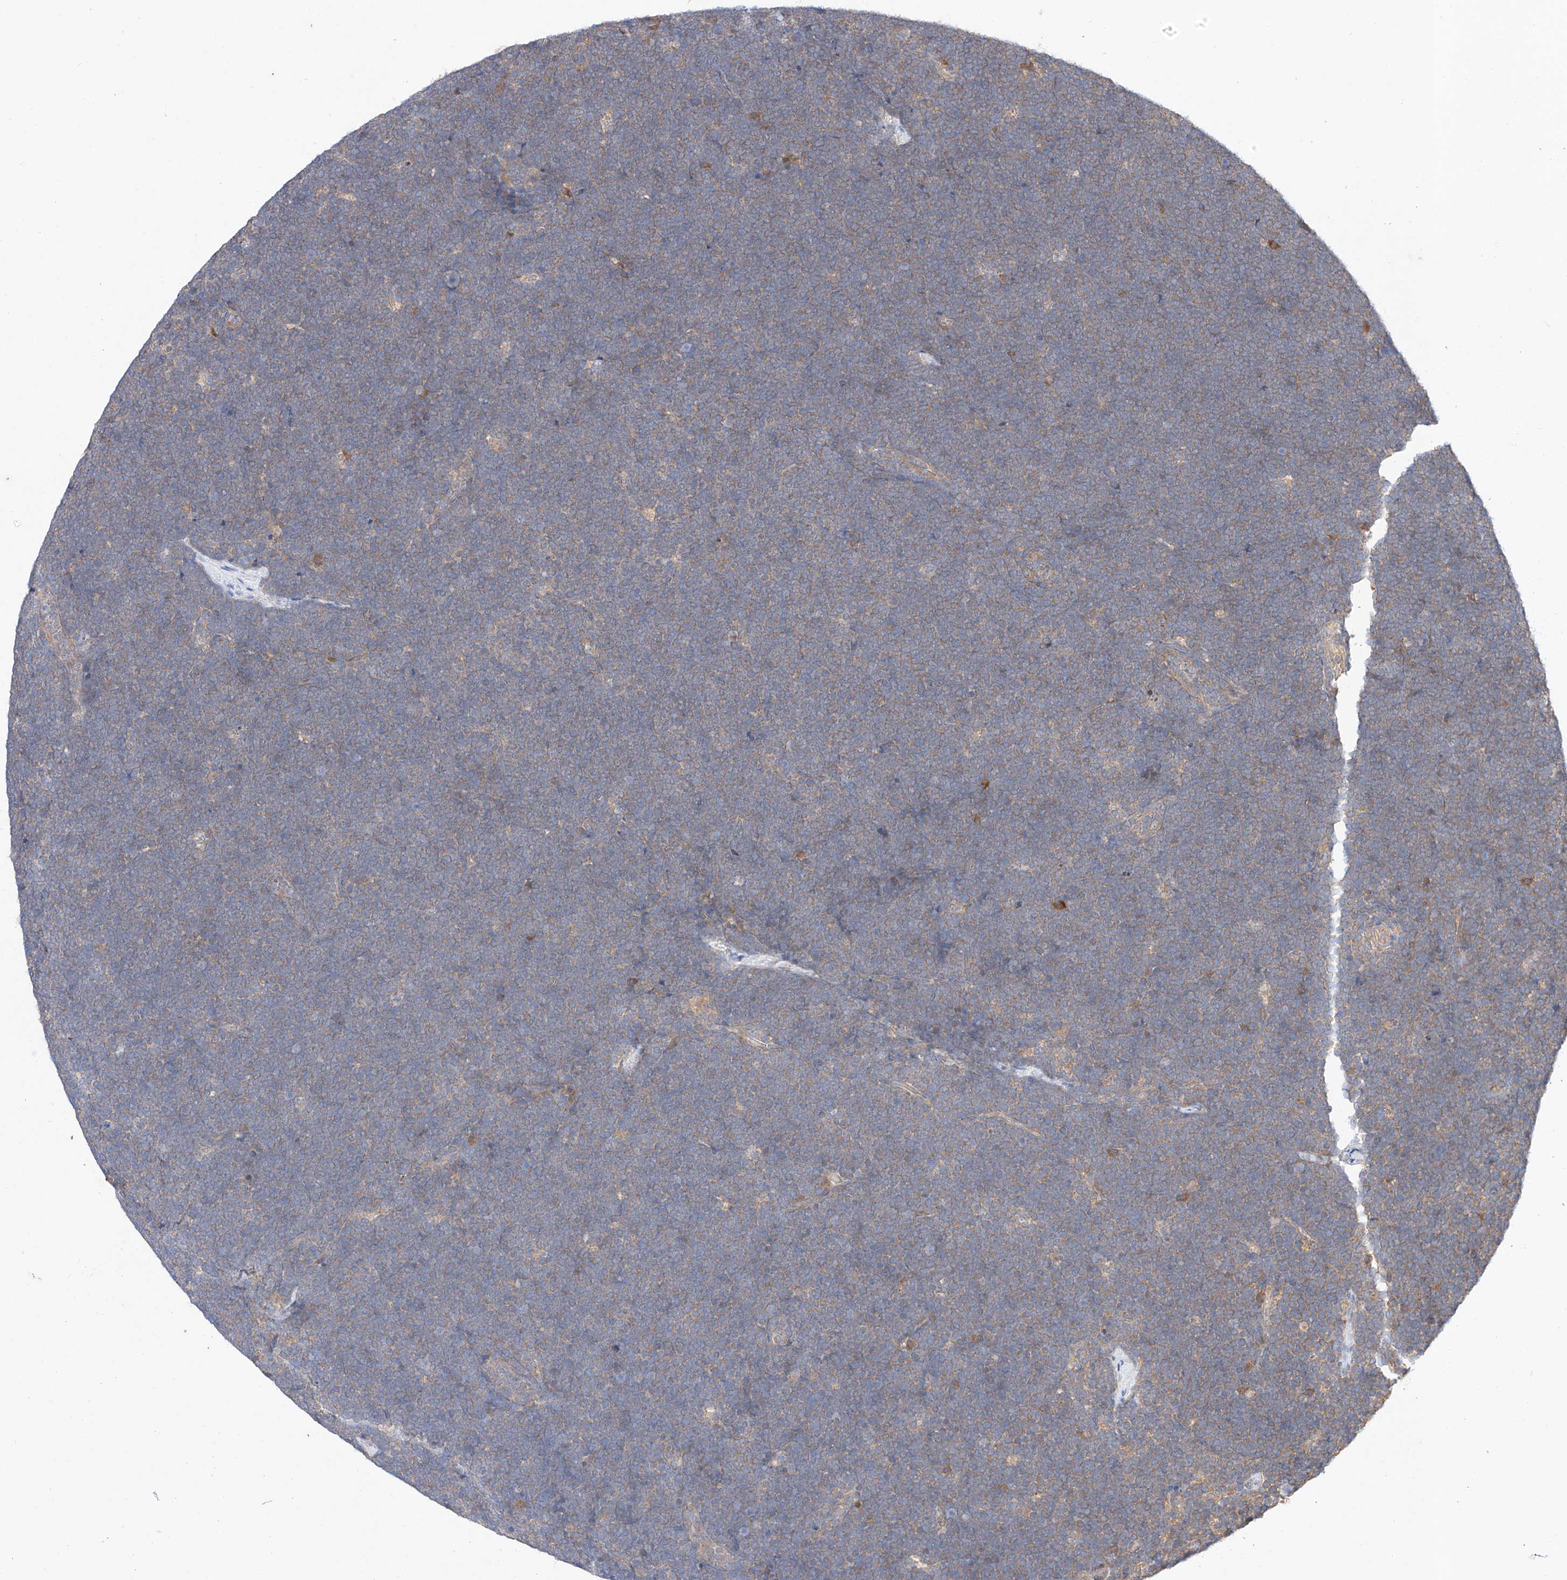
{"staining": {"intensity": "weak", "quantity": ">75%", "location": "cytoplasmic/membranous"}, "tissue": "lymphoma", "cell_type": "Tumor cells", "image_type": "cancer", "snomed": [{"axis": "morphology", "description": "Malignant lymphoma, non-Hodgkin's type, High grade"}, {"axis": "topography", "description": "Lymph node"}], "caption": "Lymphoma stained for a protein (brown) displays weak cytoplasmic/membranous positive positivity in about >75% of tumor cells.", "gene": "C6orf118", "patient": {"sex": "male", "age": 13}}